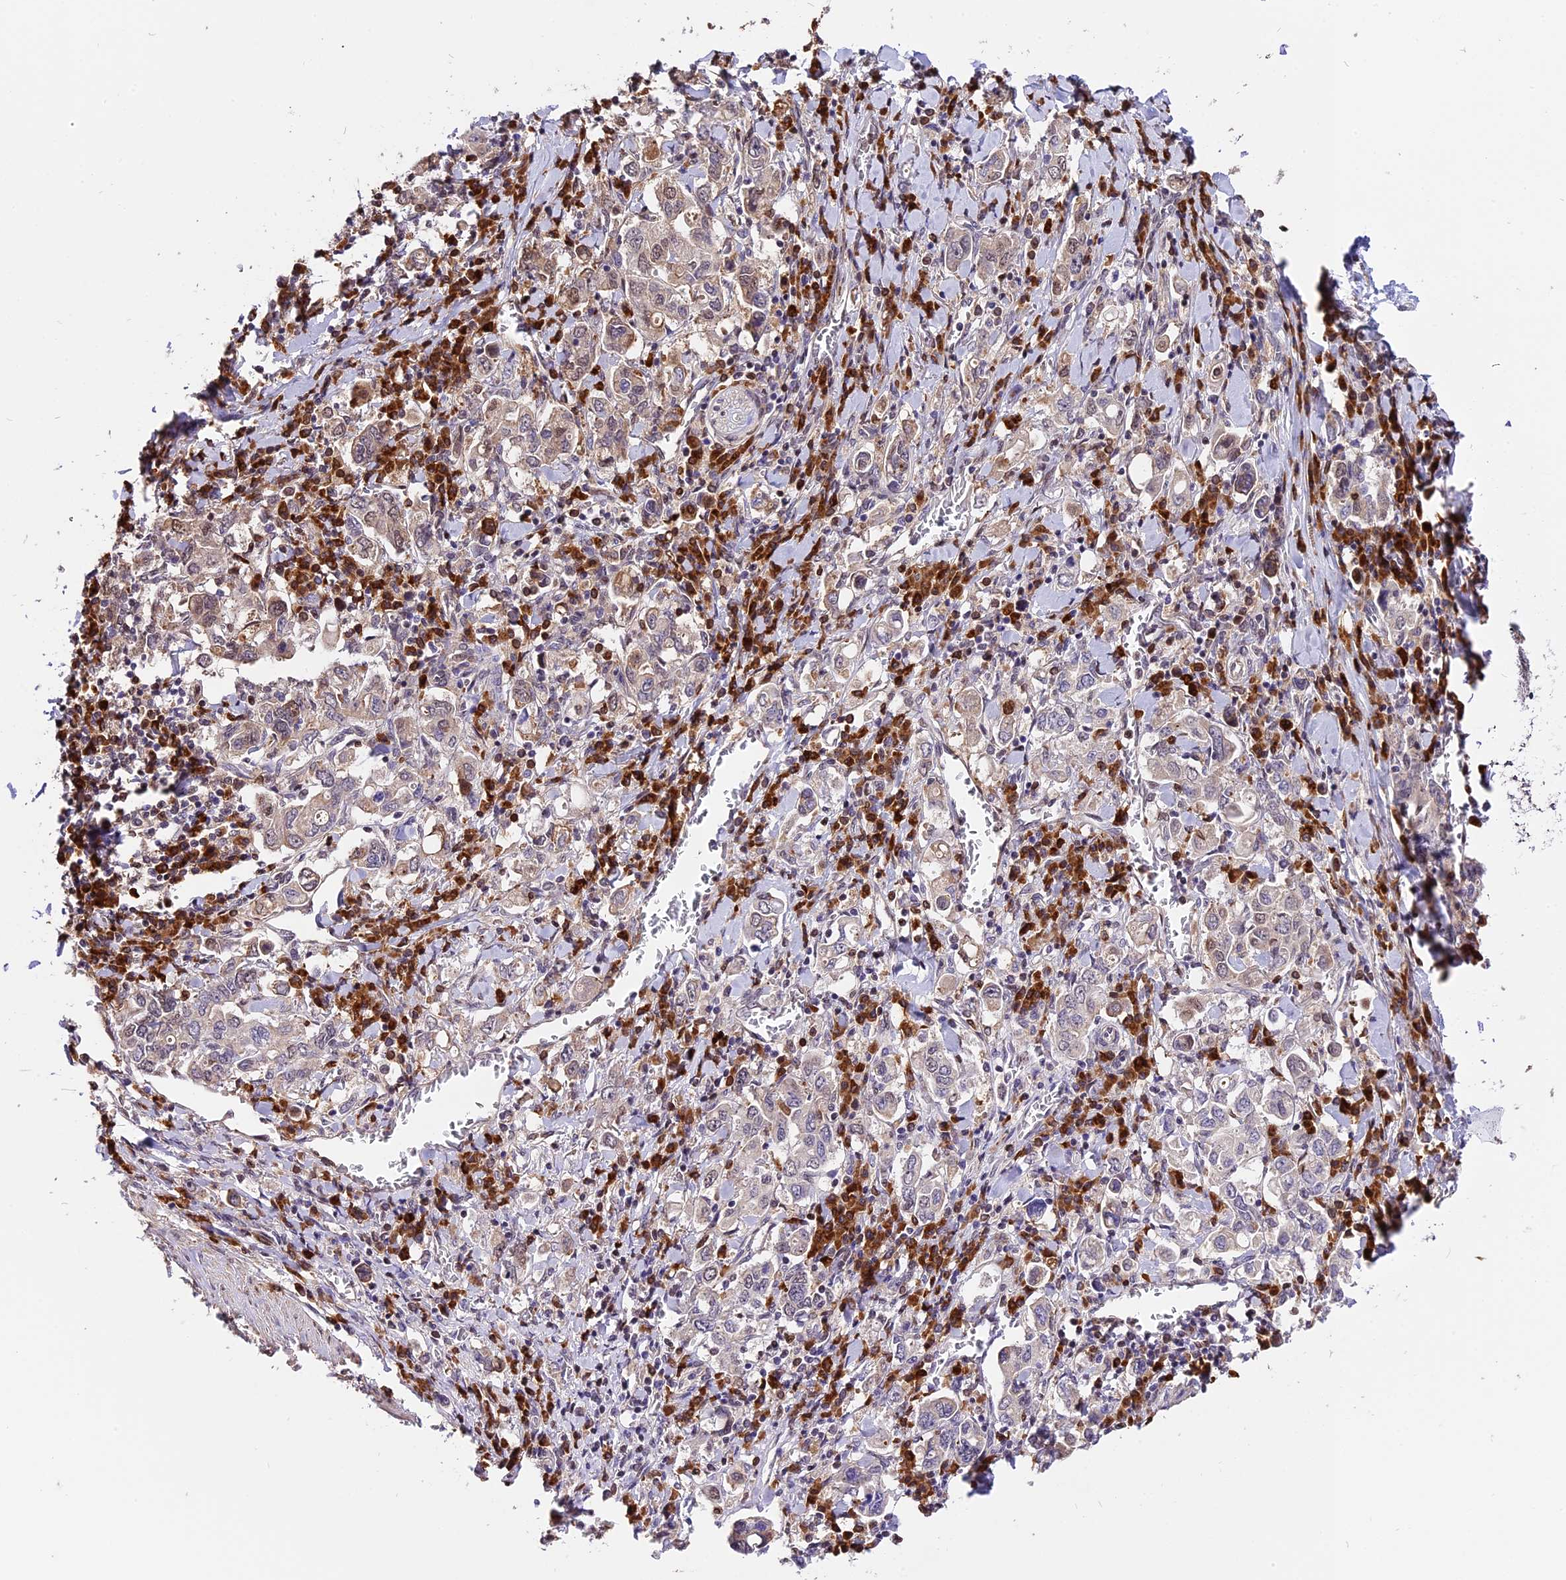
{"staining": {"intensity": "weak", "quantity": "<25%", "location": "nuclear"}, "tissue": "stomach cancer", "cell_type": "Tumor cells", "image_type": "cancer", "snomed": [{"axis": "morphology", "description": "Adenocarcinoma, NOS"}, {"axis": "topography", "description": "Stomach, upper"}], "caption": "This micrograph is of adenocarcinoma (stomach) stained with immunohistochemistry to label a protein in brown with the nuclei are counter-stained blue. There is no positivity in tumor cells.", "gene": "HERPUD1", "patient": {"sex": "male", "age": 62}}